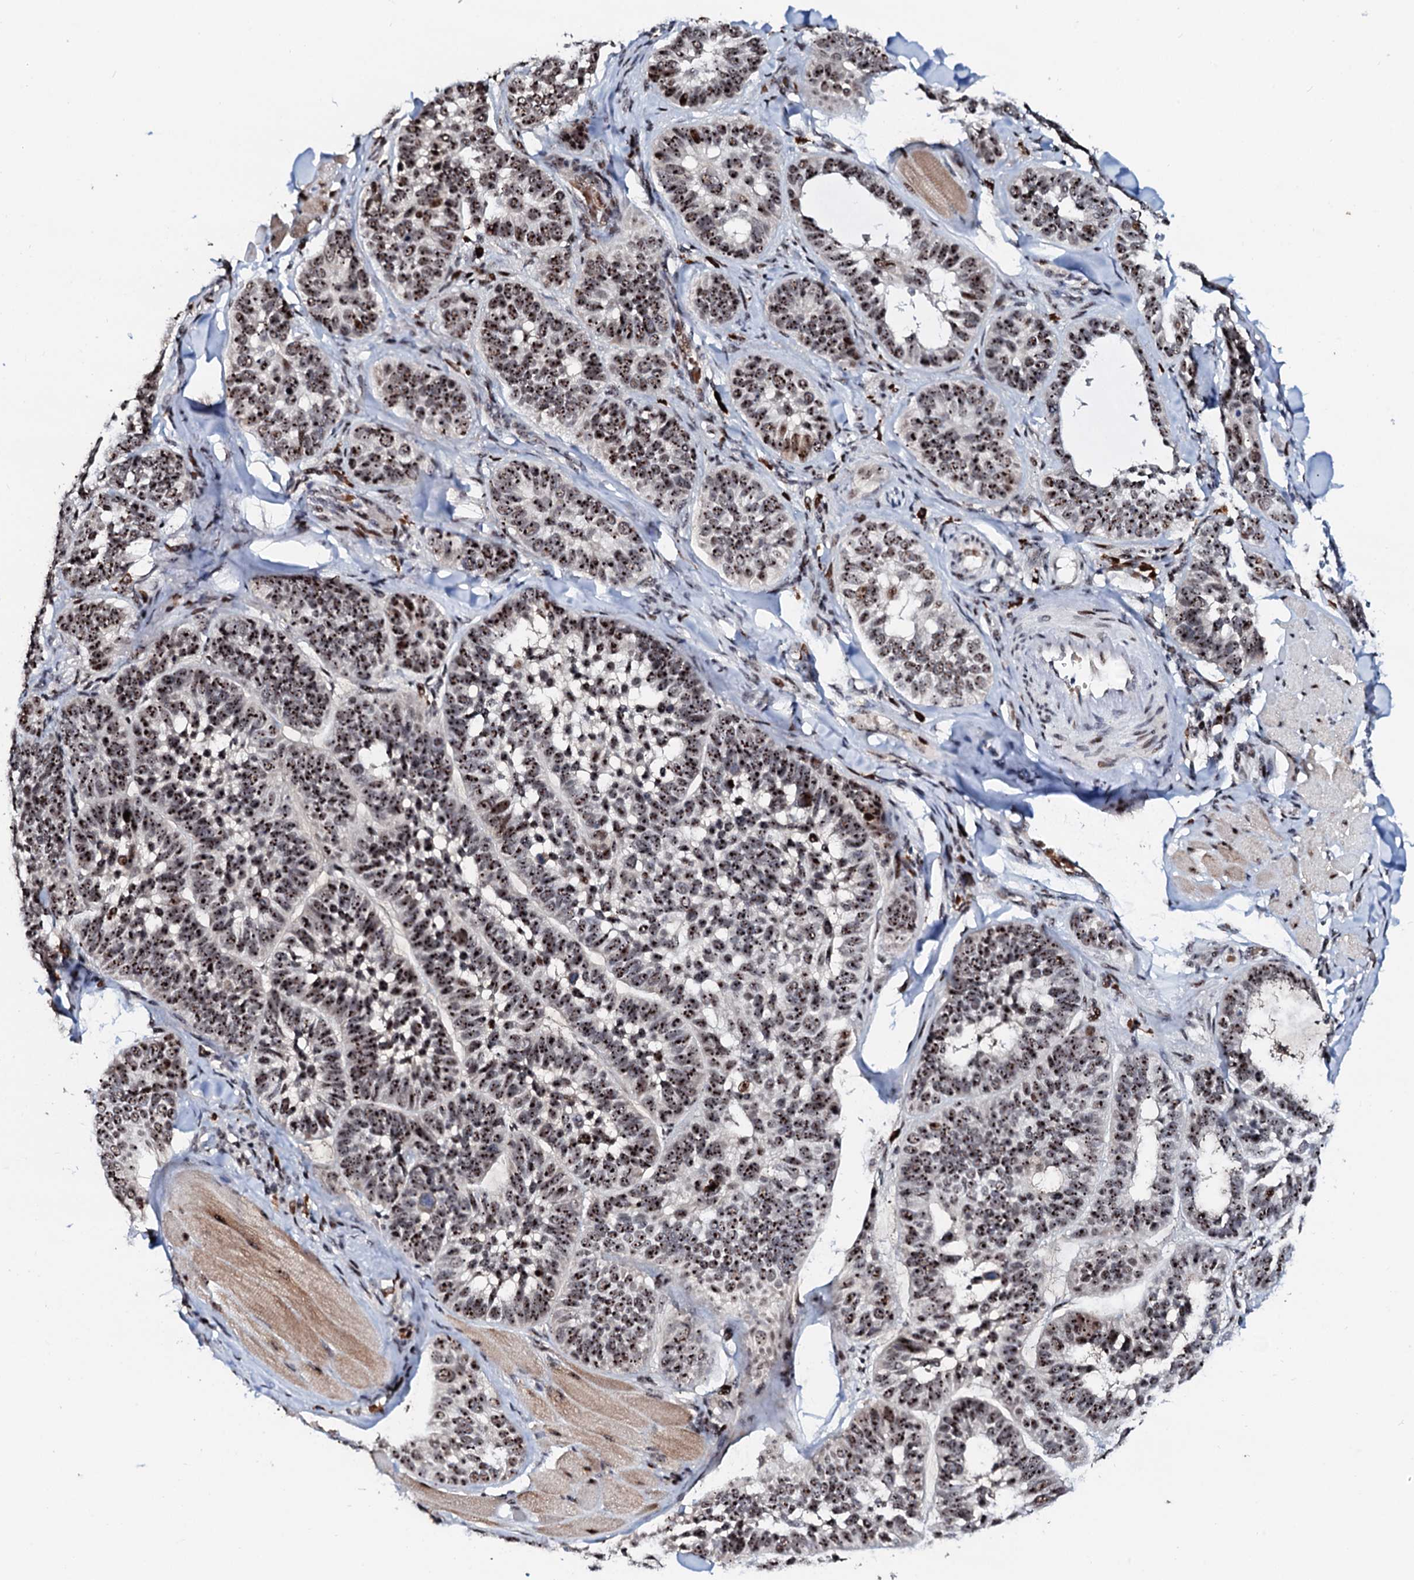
{"staining": {"intensity": "moderate", "quantity": ">75%", "location": "nuclear"}, "tissue": "skin cancer", "cell_type": "Tumor cells", "image_type": "cancer", "snomed": [{"axis": "morphology", "description": "Basal cell carcinoma"}, {"axis": "topography", "description": "Skin"}], "caption": "The micrograph exhibits immunohistochemical staining of skin cancer. There is moderate nuclear expression is present in about >75% of tumor cells.", "gene": "NEUROG3", "patient": {"sex": "male", "age": 62}}